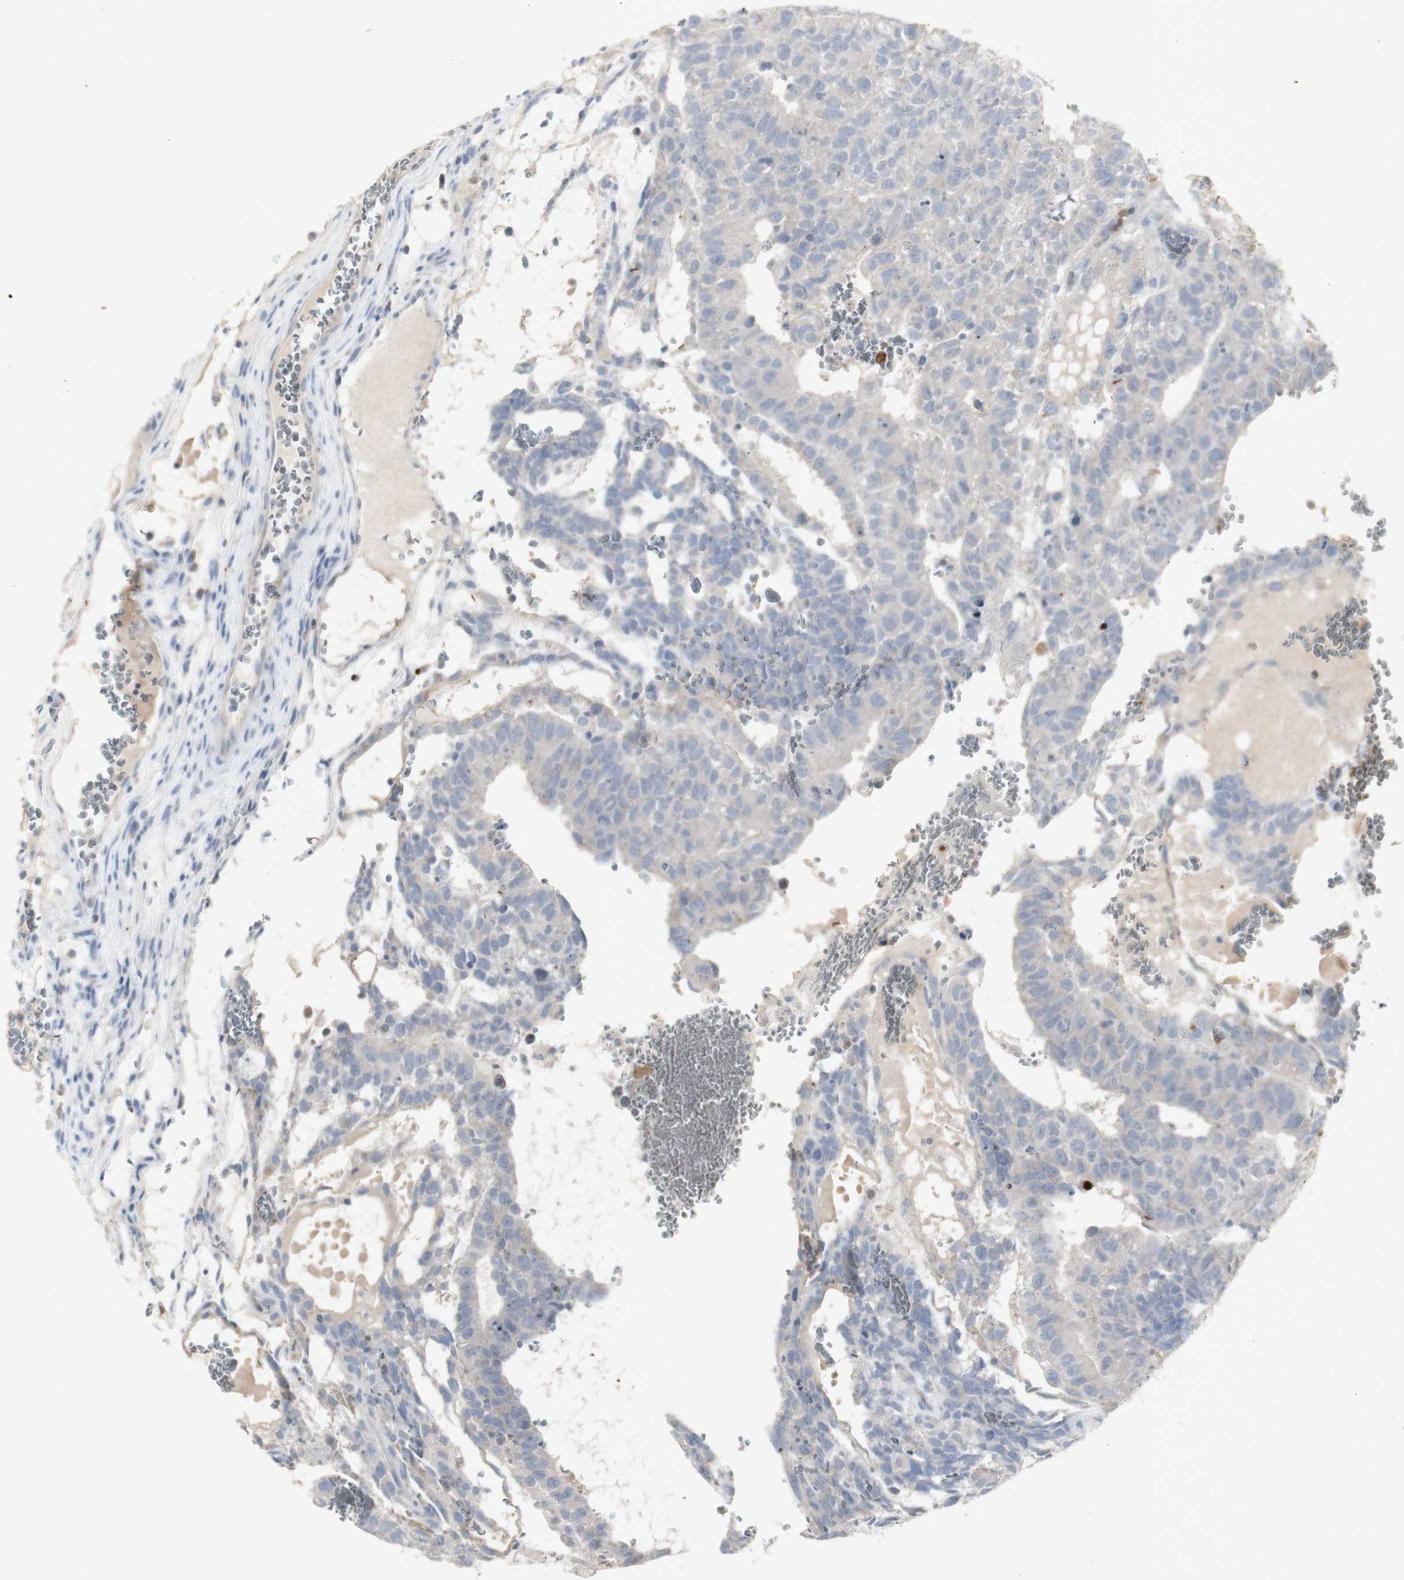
{"staining": {"intensity": "weak", "quantity": ">75%", "location": "cytoplasmic/membranous"}, "tissue": "testis cancer", "cell_type": "Tumor cells", "image_type": "cancer", "snomed": [{"axis": "morphology", "description": "Seminoma, NOS"}, {"axis": "morphology", "description": "Carcinoma, Embryonal, NOS"}, {"axis": "topography", "description": "Testis"}], "caption": "Testis seminoma stained with DAB (3,3'-diaminobenzidine) IHC demonstrates low levels of weak cytoplasmic/membranous positivity in about >75% of tumor cells.", "gene": "INS", "patient": {"sex": "male", "age": 52}}